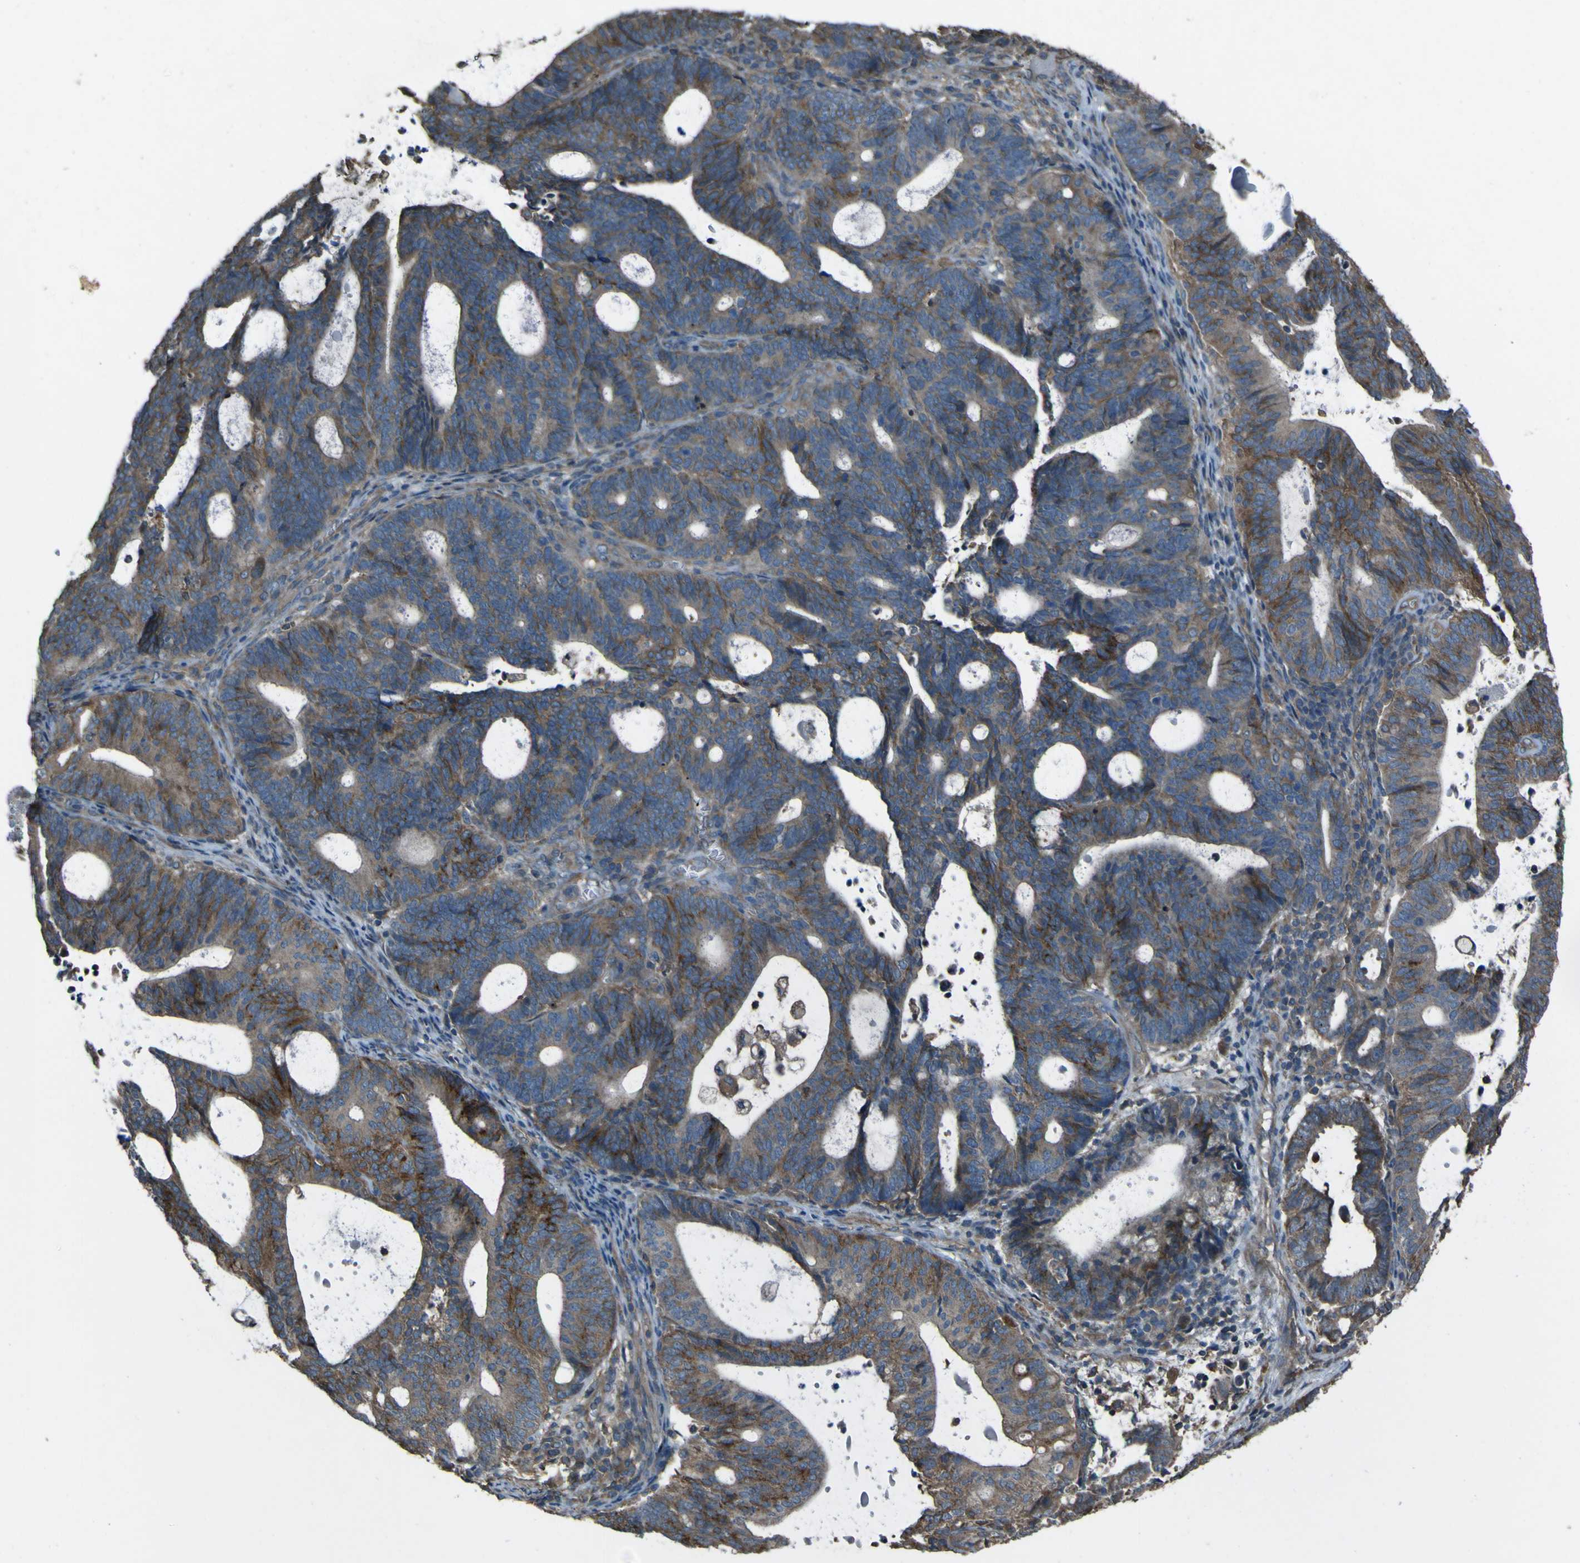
{"staining": {"intensity": "moderate", "quantity": "25%-75%", "location": "cytoplasmic/membranous"}, "tissue": "endometrial cancer", "cell_type": "Tumor cells", "image_type": "cancer", "snomed": [{"axis": "morphology", "description": "Adenocarcinoma, NOS"}, {"axis": "topography", "description": "Uterus"}], "caption": "Endometrial cancer tissue displays moderate cytoplasmic/membranous expression in about 25%-75% of tumor cells", "gene": "NAALADL2", "patient": {"sex": "female", "age": 83}}